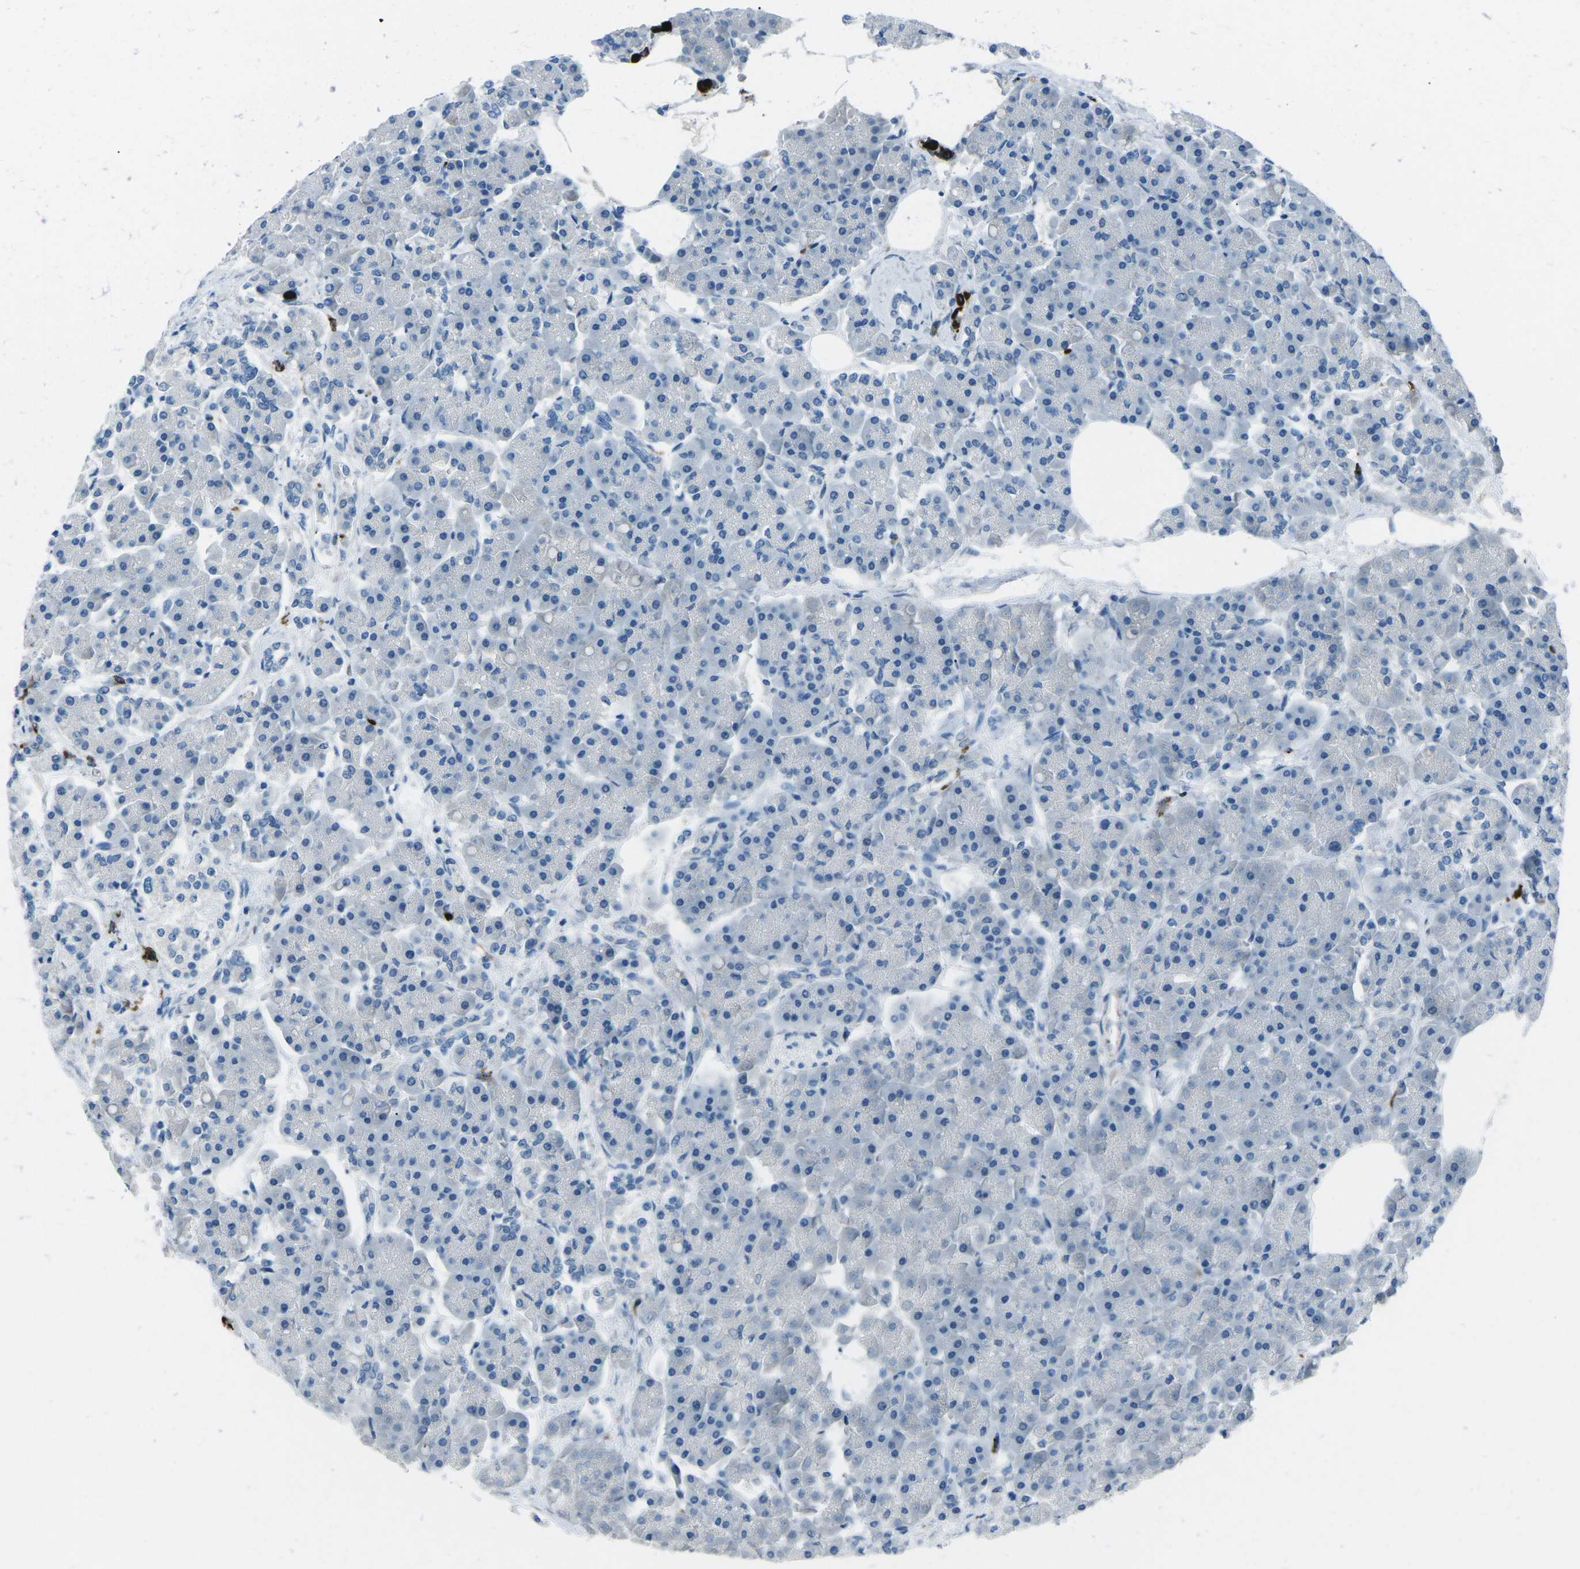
{"staining": {"intensity": "negative", "quantity": "none", "location": "none"}, "tissue": "pancreas", "cell_type": "Exocrine glandular cells", "image_type": "normal", "snomed": [{"axis": "morphology", "description": "Normal tissue, NOS"}, {"axis": "topography", "description": "Pancreas"}], "caption": "High magnification brightfield microscopy of normal pancreas stained with DAB (brown) and counterstained with hematoxylin (blue): exocrine glandular cells show no significant expression.", "gene": "FCN1", "patient": {"sex": "female", "age": 70}}